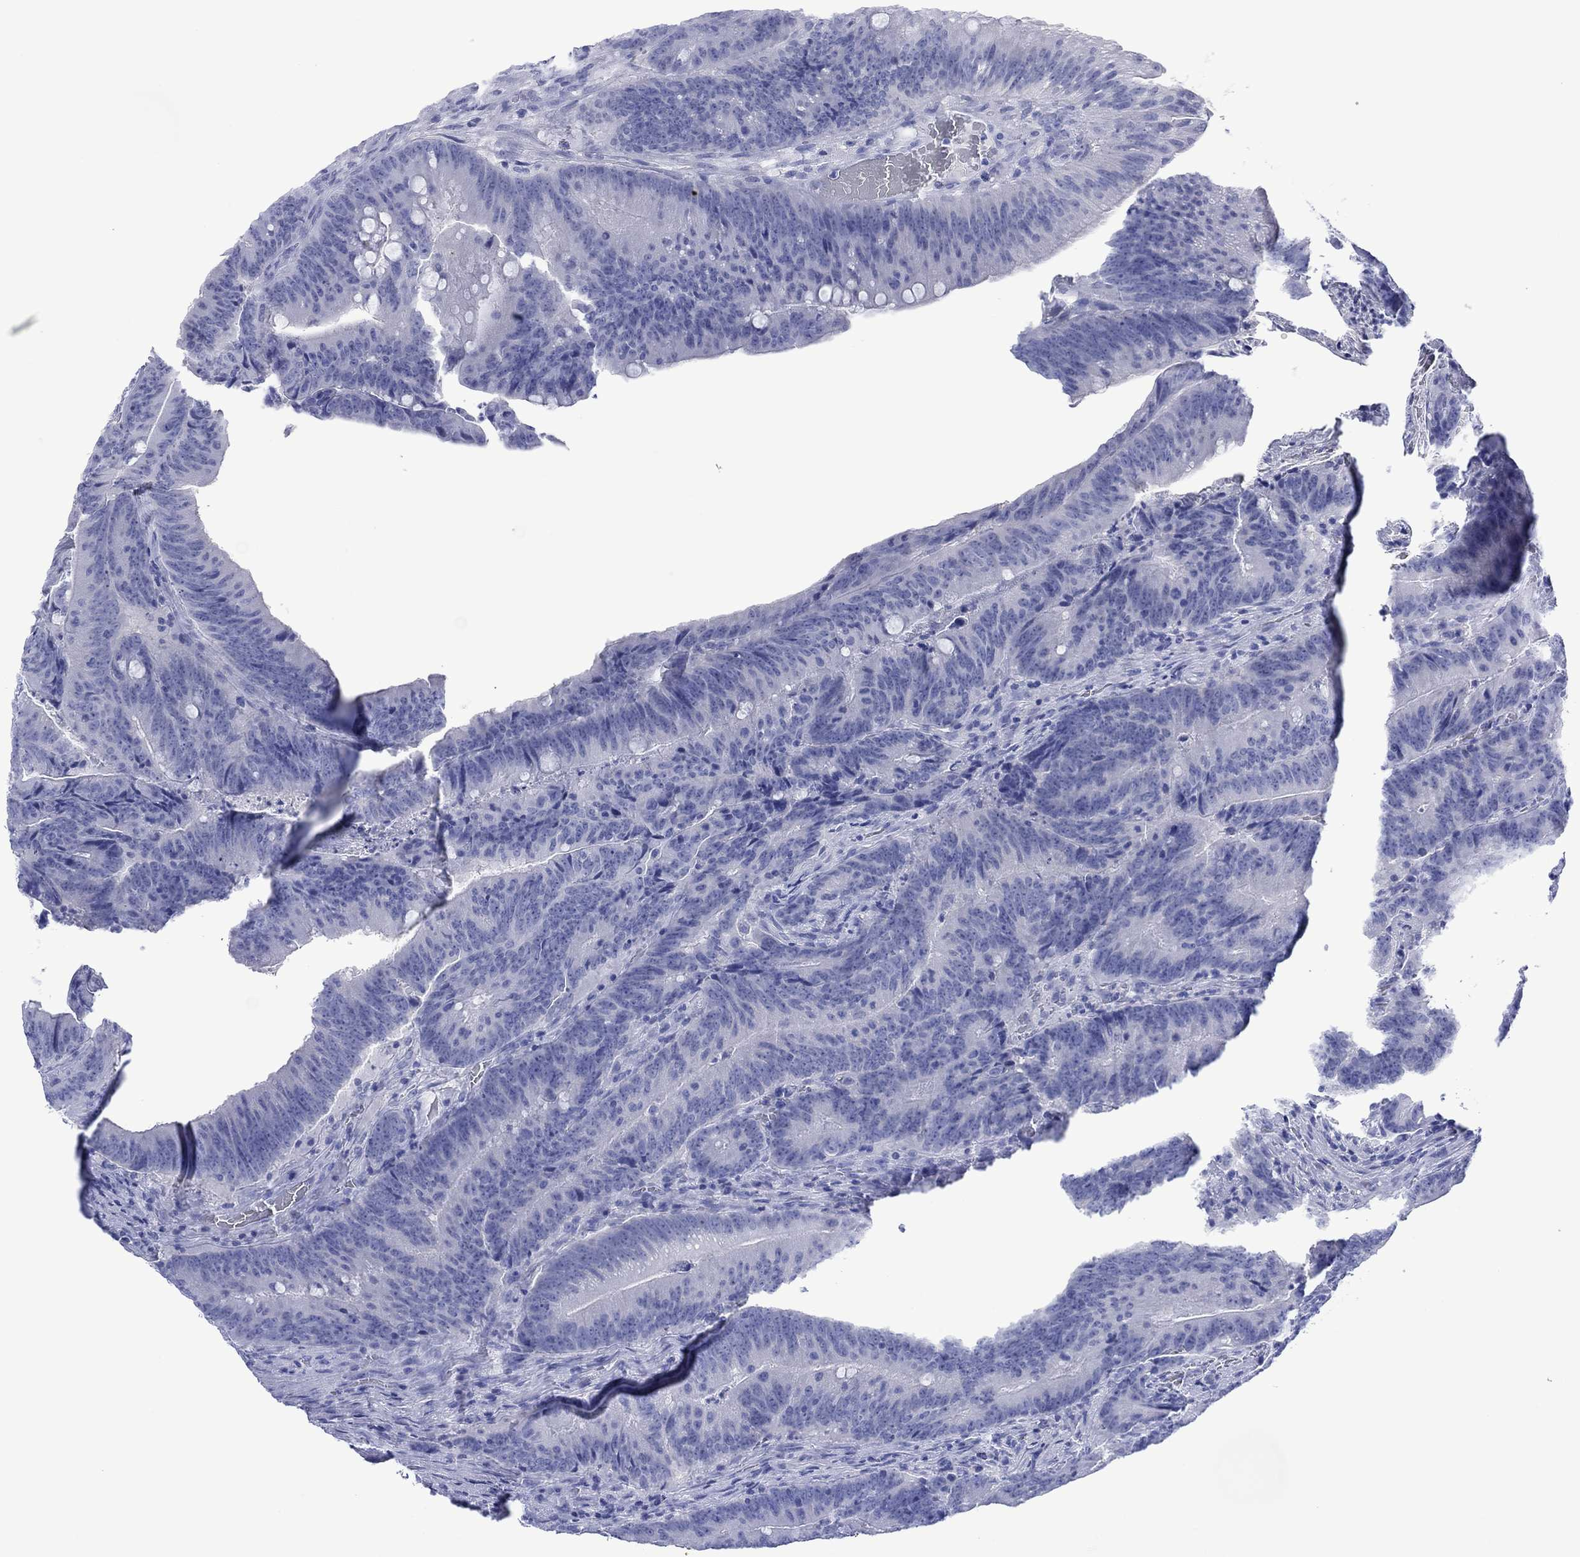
{"staining": {"intensity": "negative", "quantity": "none", "location": "none"}, "tissue": "colorectal cancer", "cell_type": "Tumor cells", "image_type": "cancer", "snomed": [{"axis": "morphology", "description": "Adenocarcinoma, NOS"}, {"axis": "topography", "description": "Colon"}], "caption": "The micrograph demonstrates no staining of tumor cells in colorectal adenocarcinoma.", "gene": "MLANA", "patient": {"sex": "female", "age": 87}}